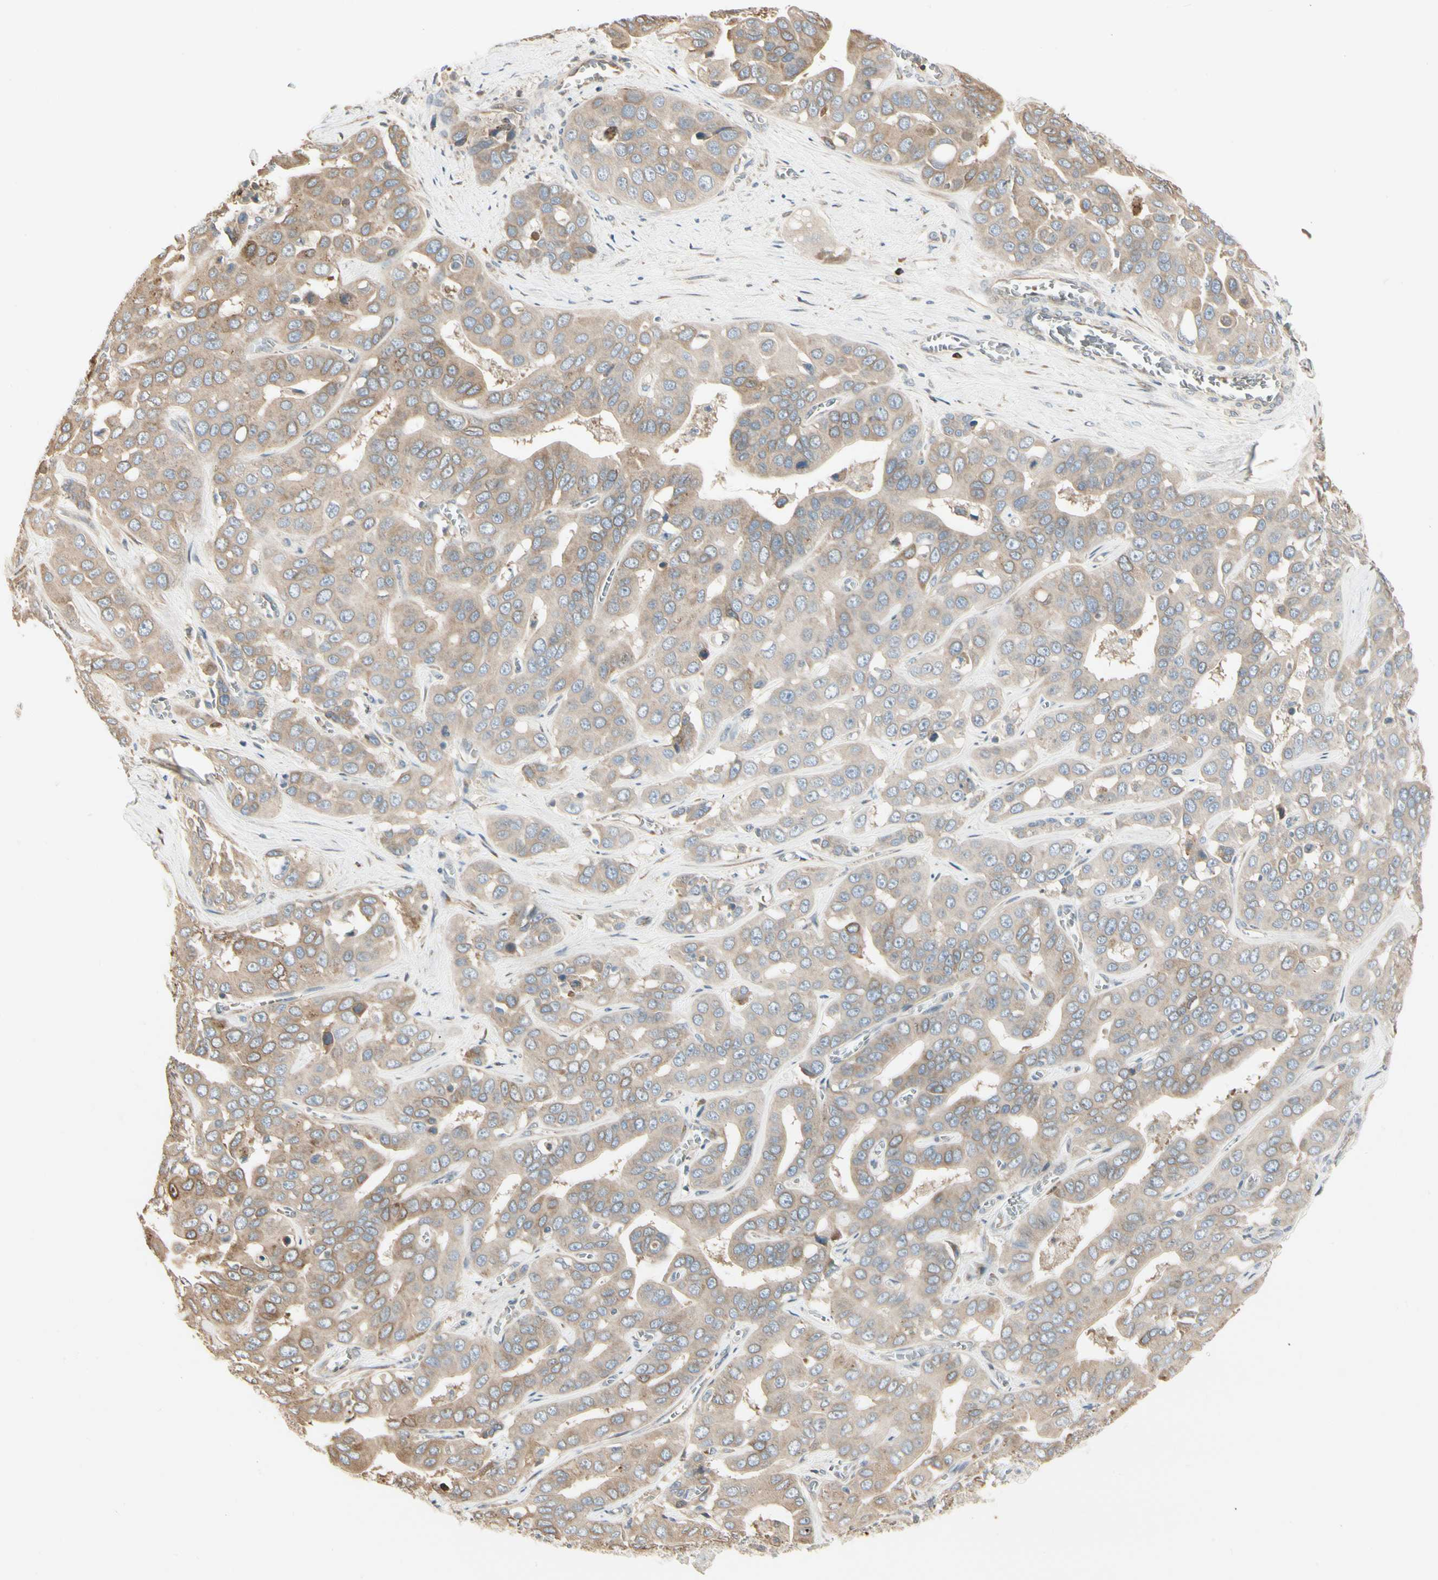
{"staining": {"intensity": "weak", "quantity": ">75%", "location": "cytoplasmic/membranous"}, "tissue": "liver cancer", "cell_type": "Tumor cells", "image_type": "cancer", "snomed": [{"axis": "morphology", "description": "Cholangiocarcinoma"}, {"axis": "topography", "description": "Liver"}], "caption": "DAB (3,3'-diaminobenzidine) immunohistochemical staining of human liver cholangiocarcinoma exhibits weak cytoplasmic/membranous protein expression in about >75% of tumor cells.", "gene": "NUCB2", "patient": {"sex": "female", "age": 52}}